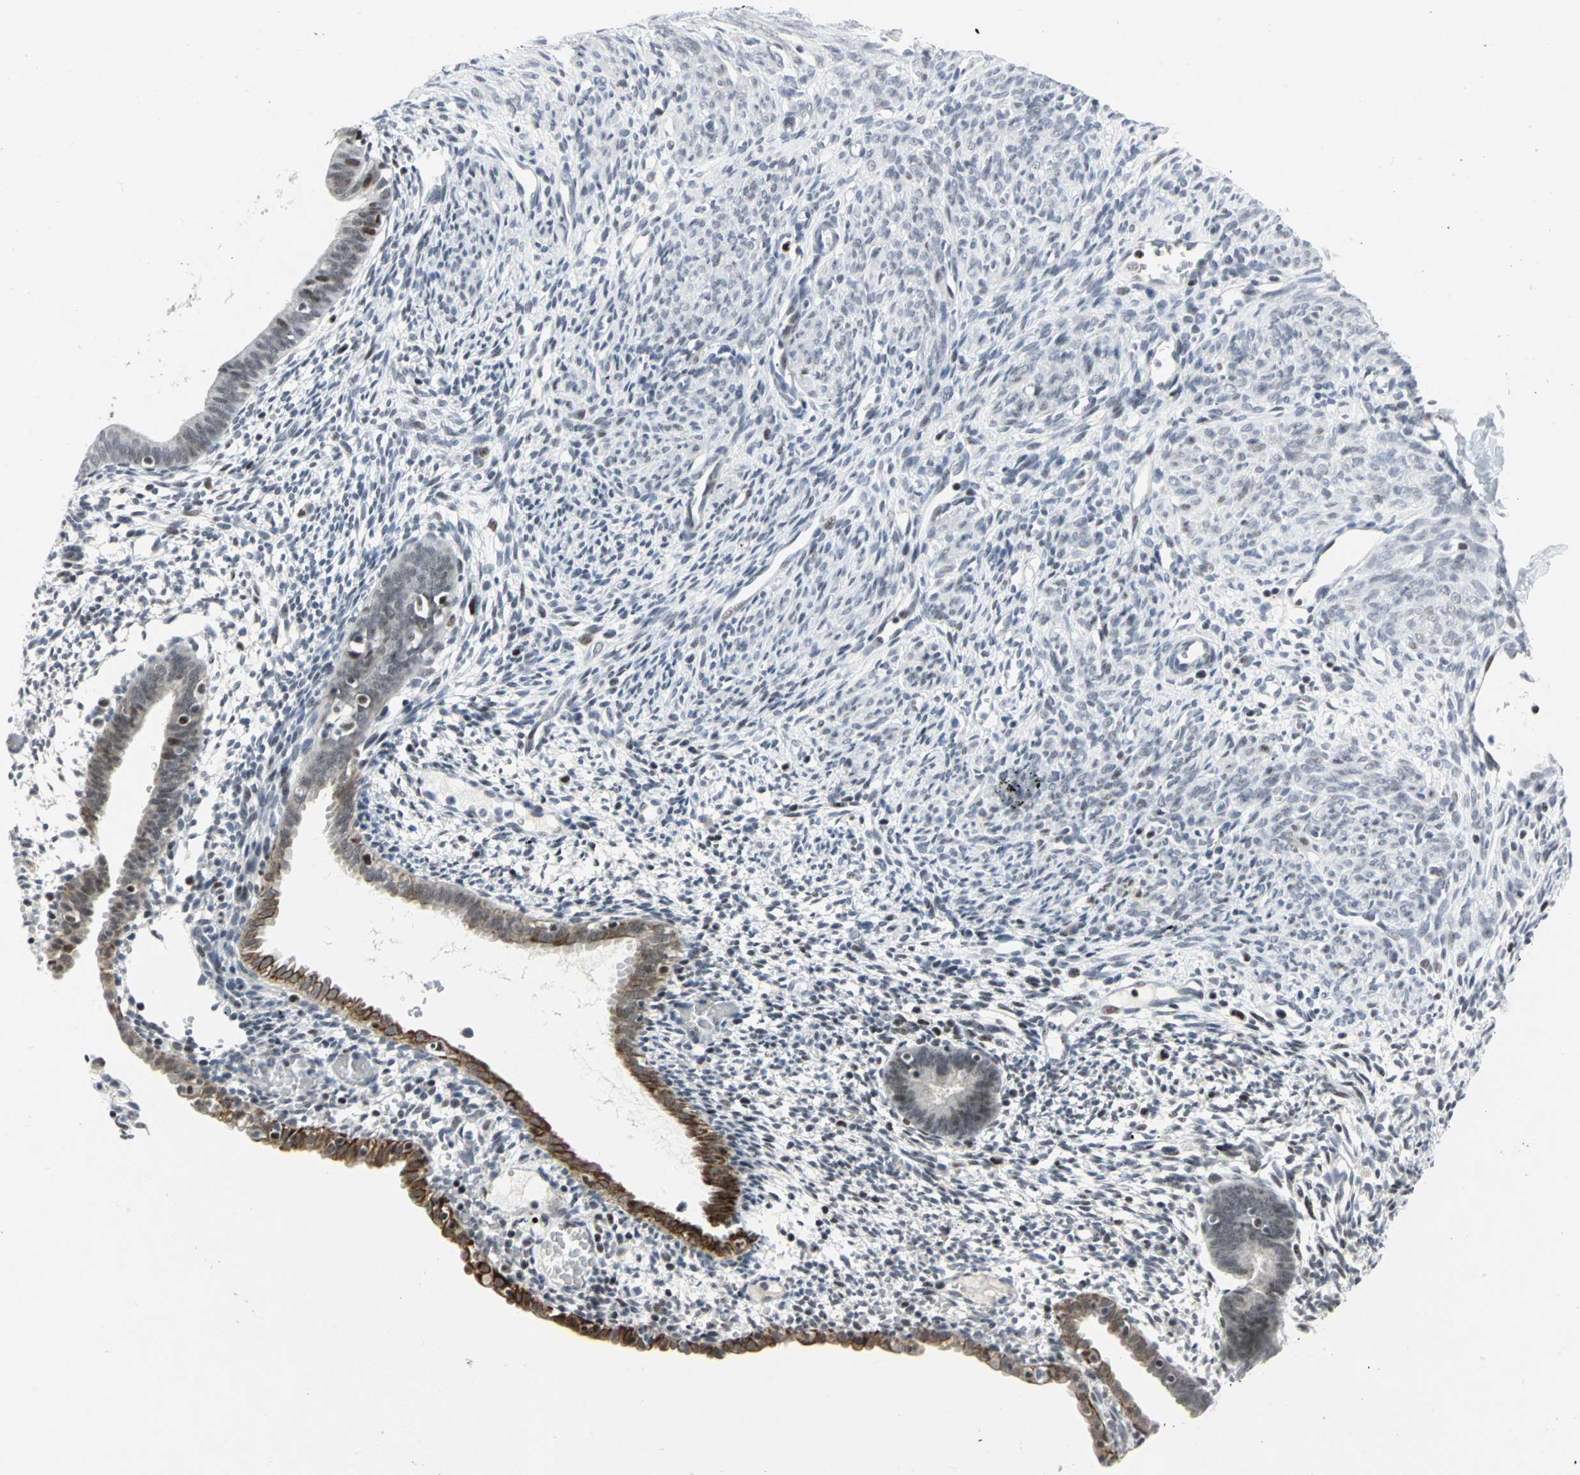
{"staining": {"intensity": "moderate", "quantity": "<25%", "location": "nuclear"}, "tissue": "endometrium", "cell_type": "Cells in endometrial stroma", "image_type": "normal", "snomed": [{"axis": "morphology", "description": "Normal tissue, NOS"}, {"axis": "morphology", "description": "Atrophy, NOS"}, {"axis": "topography", "description": "Uterus"}, {"axis": "topography", "description": "Endometrium"}], "caption": "A micrograph of human endometrium stained for a protein reveals moderate nuclear brown staining in cells in endometrial stroma. (IHC, brightfield microscopy, high magnification).", "gene": "RPA1", "patient": {"sex": "female", "age": 68}}